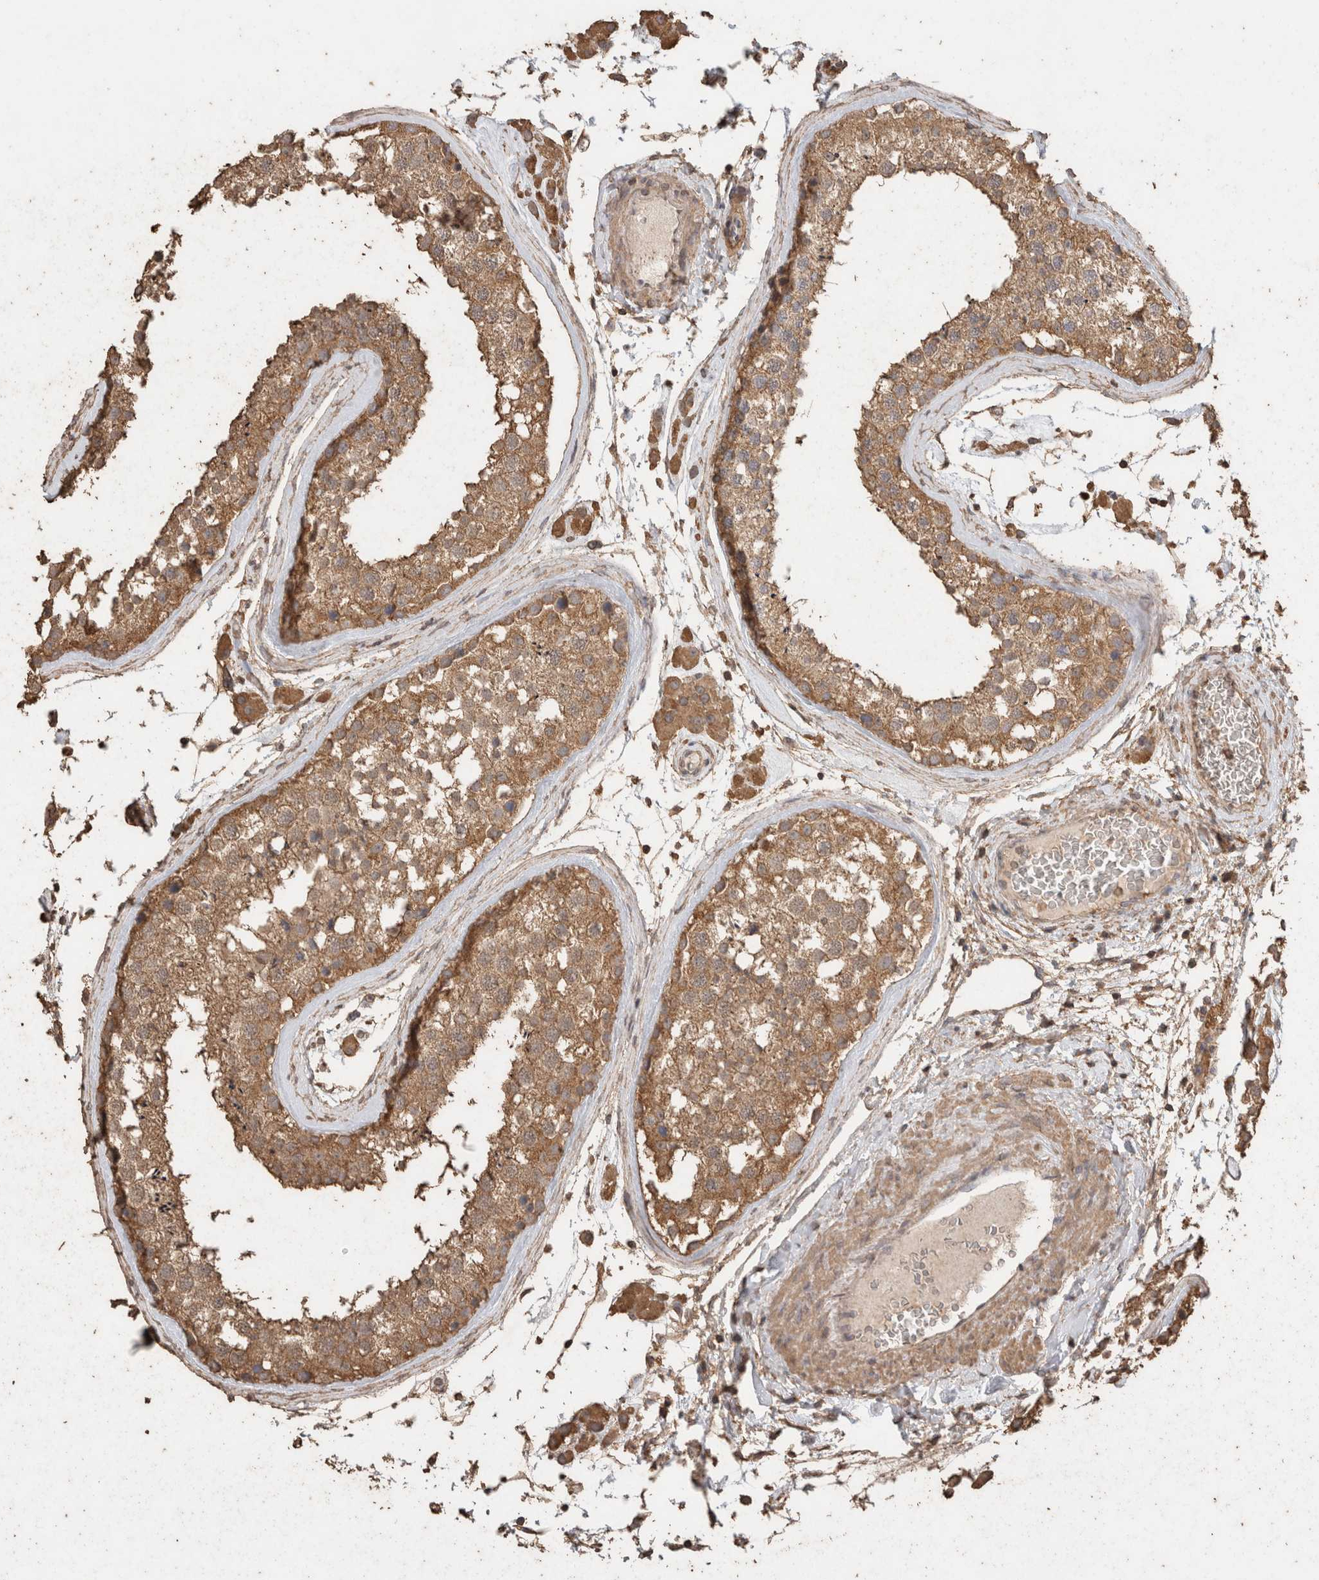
{"staining": {"intensity": "moderate", "quantity": ">75%", "location": "cytoplasmic/membranous"}, "tissue": "testis", "cell_type": "Cells in seminiferous ducts", "image_type": "normal", "snomed": [{"axis": "morphology", "description": "Normal tissue, NOS"}, {"axis": "topography", "description": "Testis"}], "caption": "Cells in seminiferous ducts display medium levels of moderate cytoplasmic/membranous positivity in approximately >75% of cells in benign human testis.", "gene": "CX3CL1", "patient": {"sex": "male", "age": 46}}